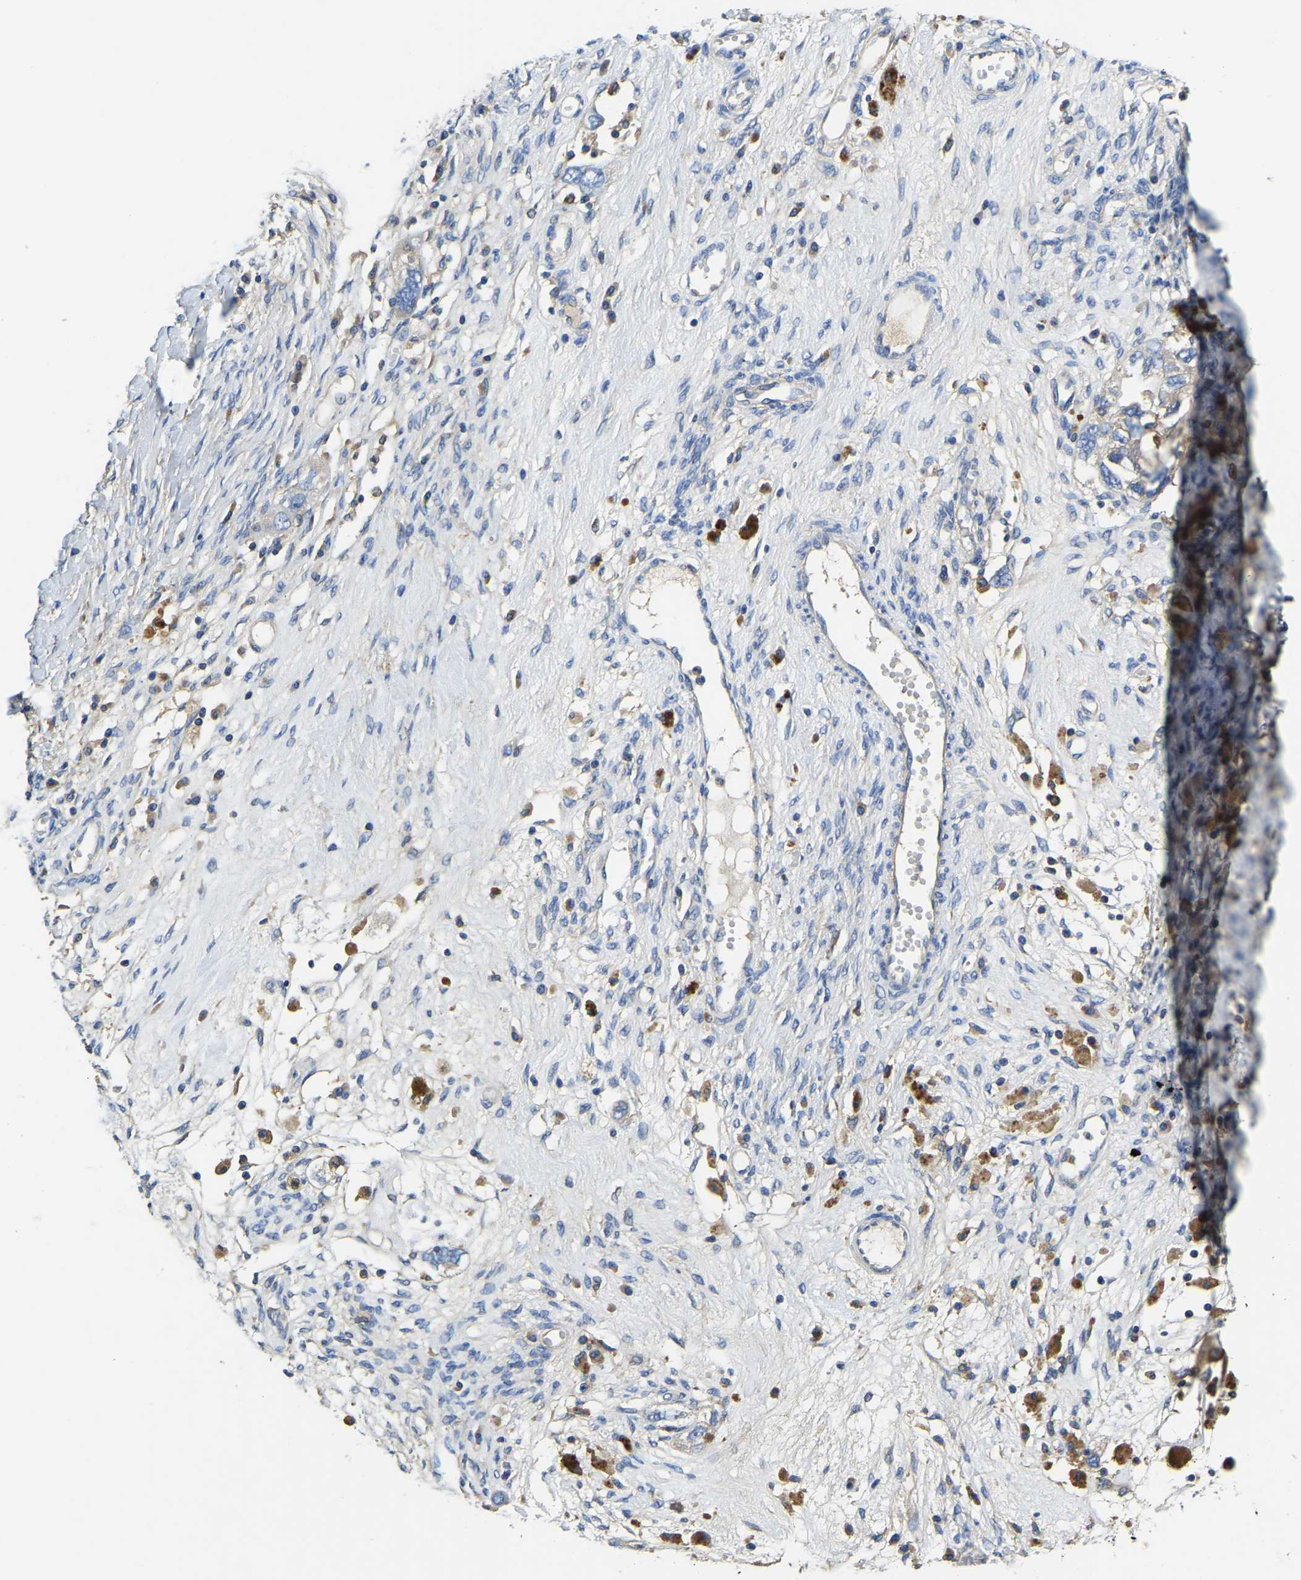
{"staining": {"intensity": "negative", "quantity": "none", "location": "none"}, "tissue": "ovarian cancer", "cell_type": "Tumor cells", "image_type": "cancer", "snomed": [{"axis": "morphology", "description": "Carcinoma, NOS"}, {"axis": "morphology", "description": "Cystadenocarcinoma, serous, NOS"}, {"axis": "topography", "description": "Ovary"}], "caption": "Immunohistochemistry histopathology image of human ovarian cancer stained for a protein (brown), which demonstrates no positivity in tumor cells. (DAB (3,3'-diaminobenzidine) immunohistochemistry (IHC) visualized using brightfield microscopy, high magnification).", "gene": "STAT2", "patient": {"sex": "female", "age": 69}}